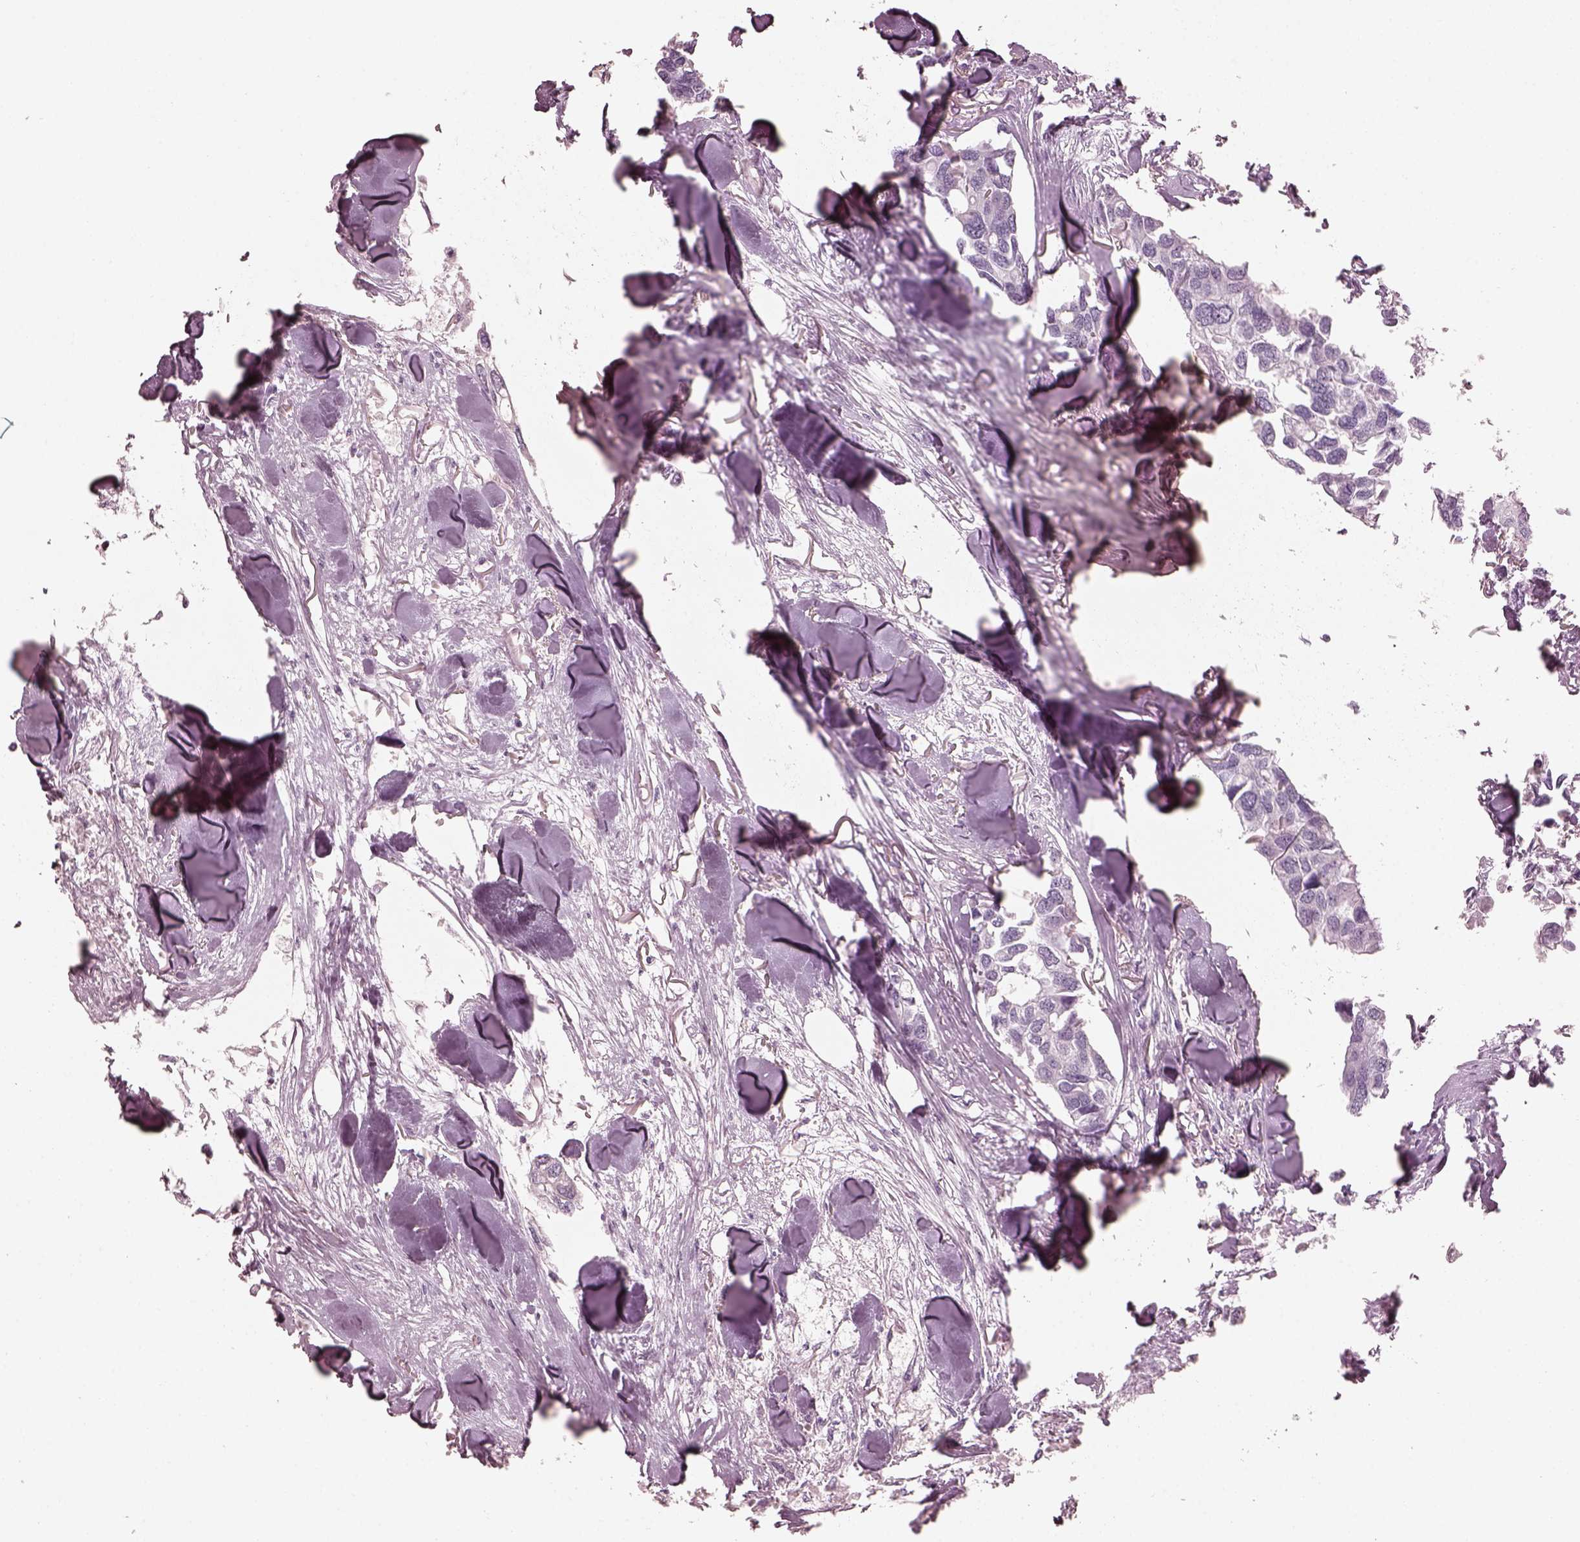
{"staining": {"intensity": "negative", "quantity": "none", "location": "none"}, "tissue": "breast cancer", "cell_type": "Tumor cells", "image_type": "cancer", "snomed": [{"axis": "morphology", "description": "Duct carcinoma"}, {"axis": "topography", "description": "Breast"}], "caption": "Tumor cells are negative for protein expression in human intraductal carcinoma (breast).", "gene": "C2orf81", "patient": {"sex": "female", "age": 83}}